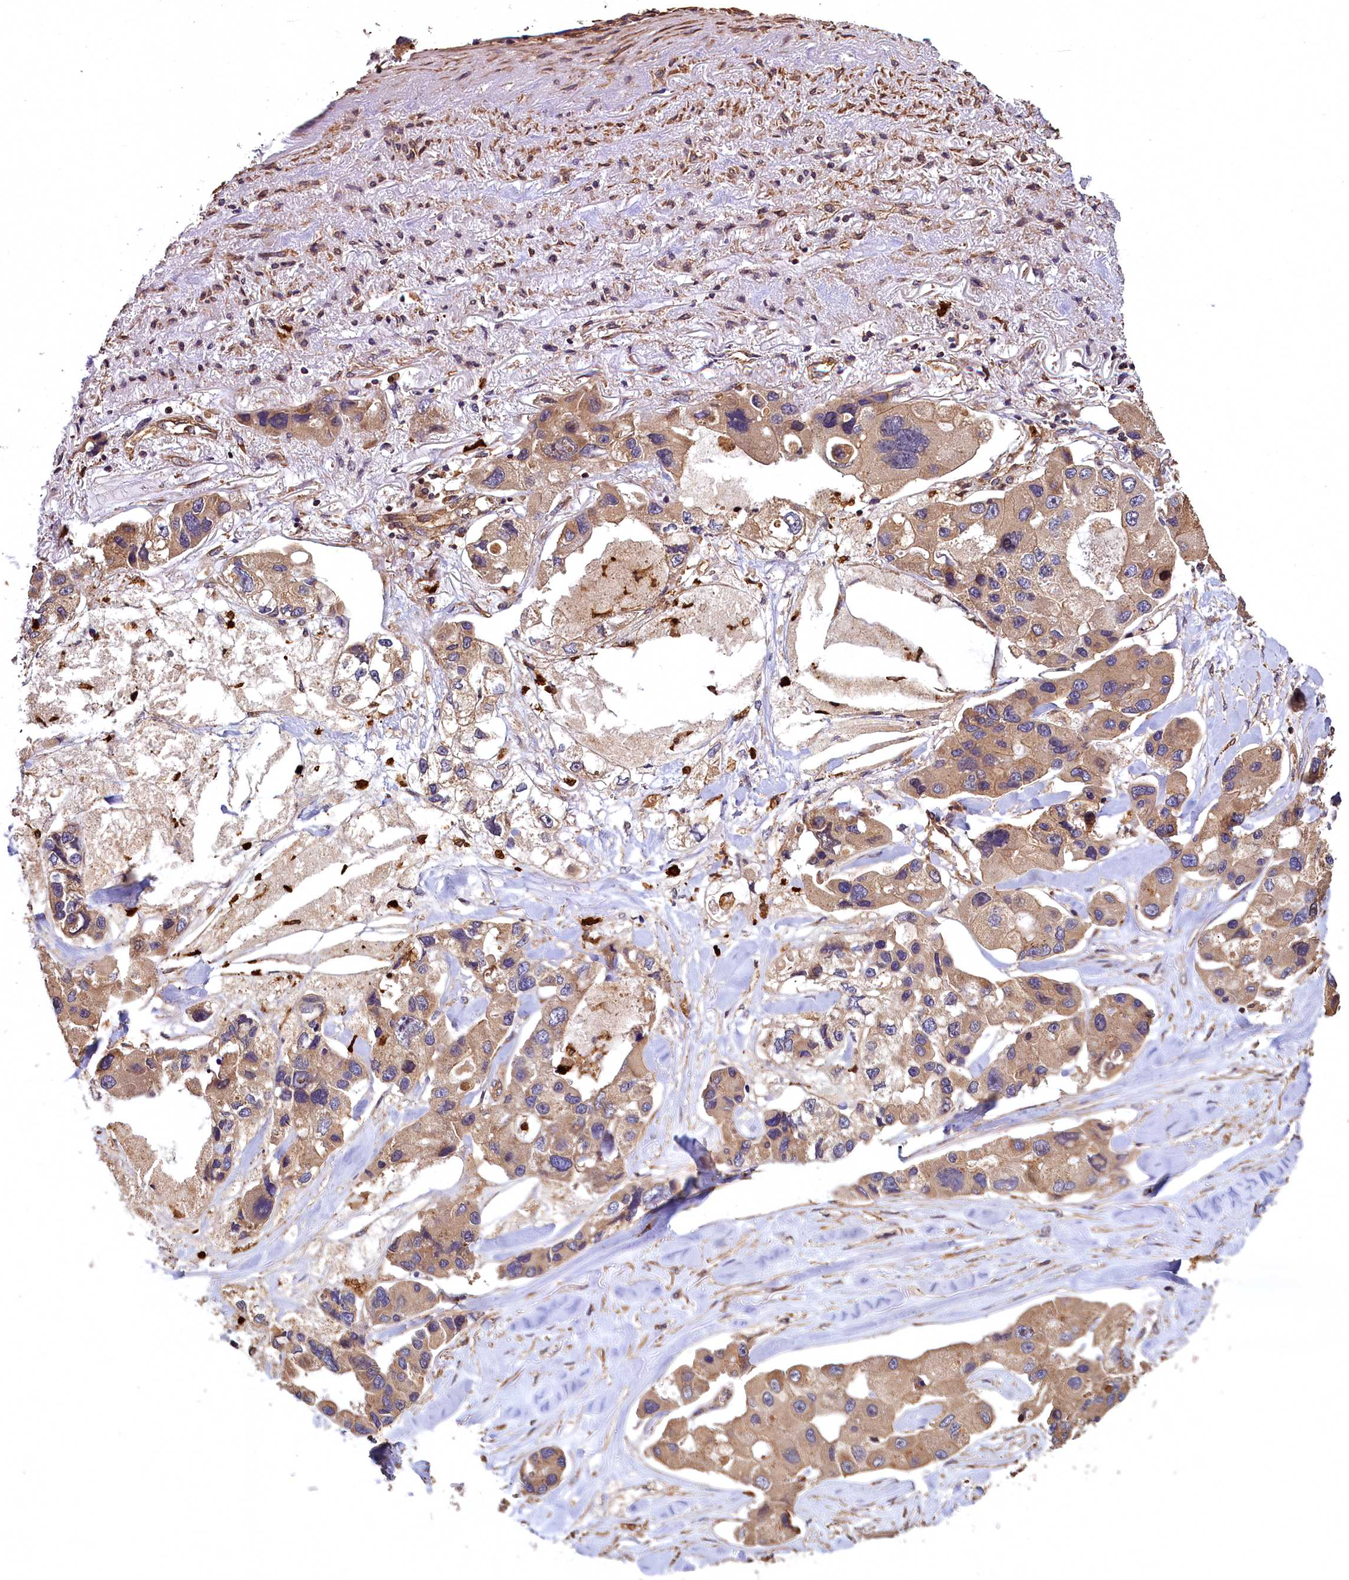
{"staining": {"intensity": "moderate", "quantity": ">75%", "location": "cytoplasmic/membranous"}, "tissue": "lung cancer", "cell_type": "Tumor cells", "image_type": "cancer", "snomed": [{"axis": "morphology", "description": "Adenocarcinoma, NOS"}, {"axis": "topography", "description": "Lung"}], "caption": "Human lung cancer stained with a brown dye displays moderate cytoplasmic/membranous positive expression in about >75% of tumor cells.", "gene": "CCDC102B", "patient": {"sex": "female", "age": 54}}